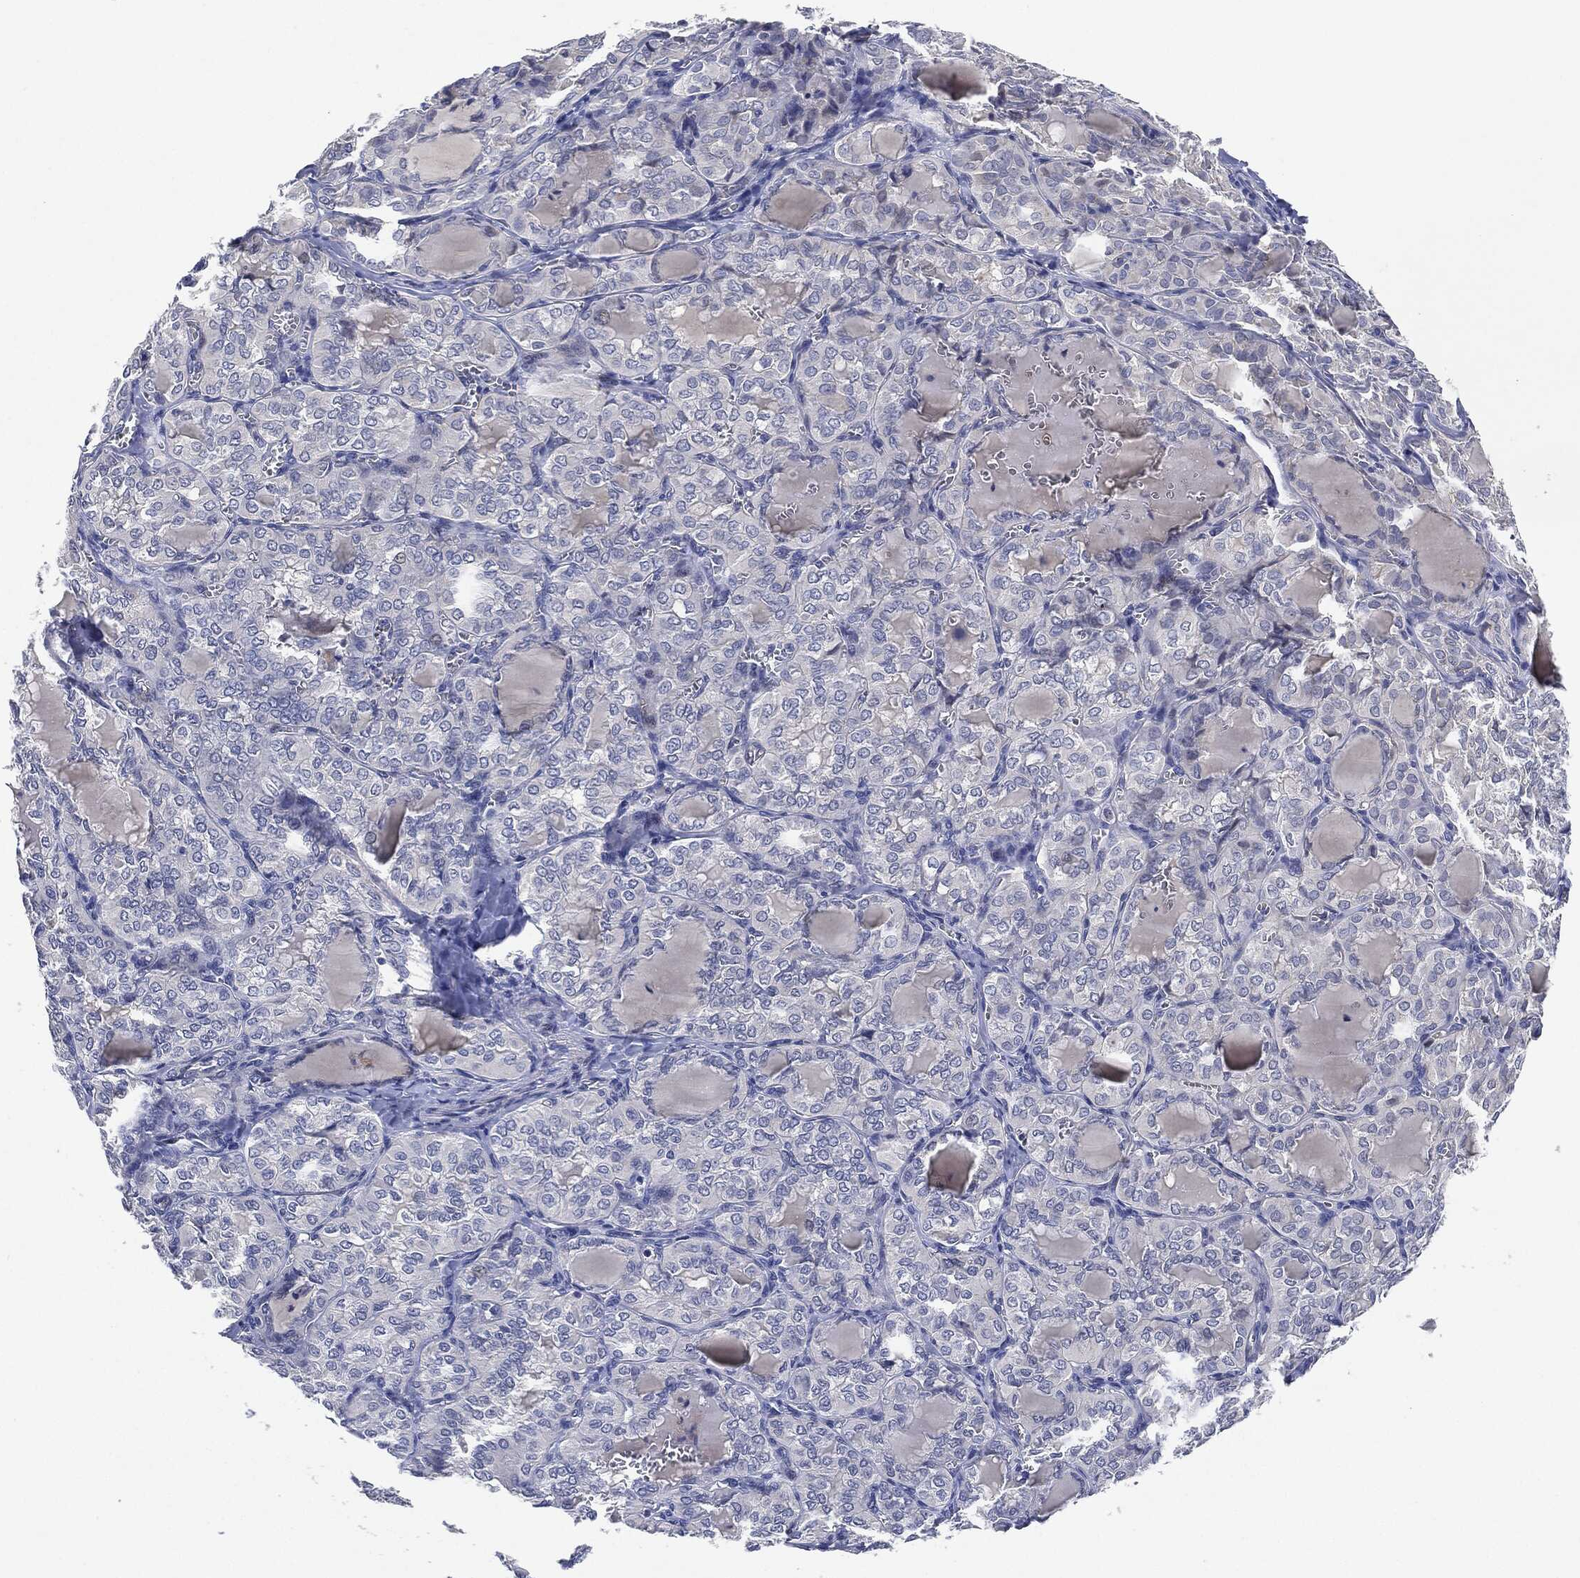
{"staining": {"intensity": "negative", "quantity": "none", "location": "none"}, "tissue": "thyroid cancer", "cell_type": "Tumor cells", "image_type": "cancer", "snomed": [{"axis": "morphology", "description": "Papillary adenocarcinoma, NOS"}, {"axis": "topography", "description": "Thyroid gland"}], "caption": "DAB immunohistochemical staining of thyroid papillary adenocarcinoma displays no significant positivity in tumor cells. The staining is performed using DAB brown chromogen with nuclei counter-stained in using hematoxylin.", "gene": "NTRK1", "patient": {"sex": "female", "age": 41}}